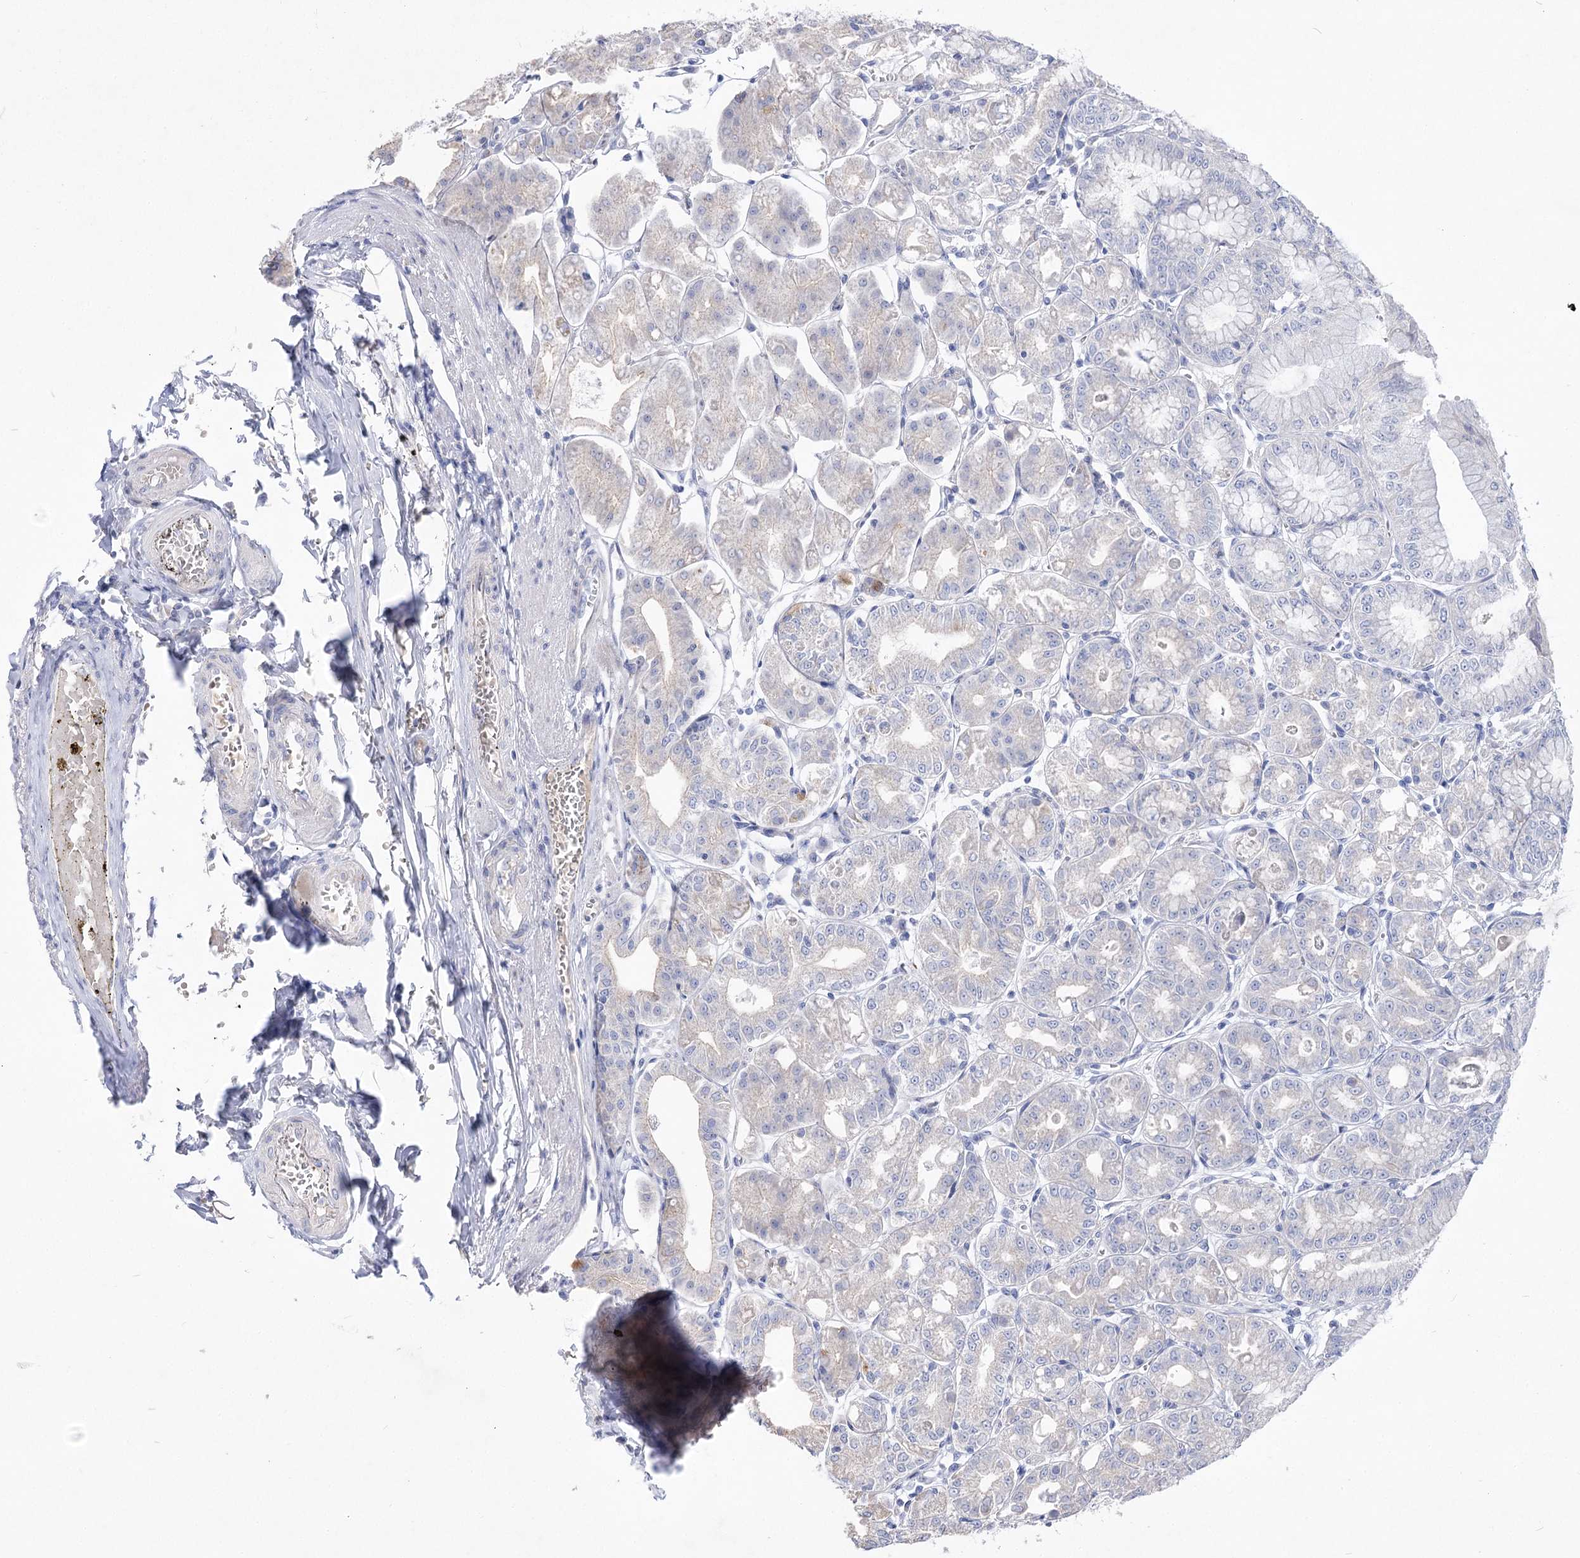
{"staining": {"intensity": "negative", "quantity": "none", "location": "none"}, "tissue": "stomach", "cell_type": "Glandular cells", "image_type": "normal", "snomed": [{"axis": "morphology", "description": "Normal tissue, NOS"}, {"axis": "topography", "description": "Stomach, lower"}], "caption": "A photomicrograph of human stomach is negative for staining in glandular cells. (DAB (3,3'-diaminobenzidine) immunohistochemistry (IHC) visualized using brightfield microscopy, high magnification).", "gene": "LRRC14B", "patient": {"sex": "male", "age": 71}}